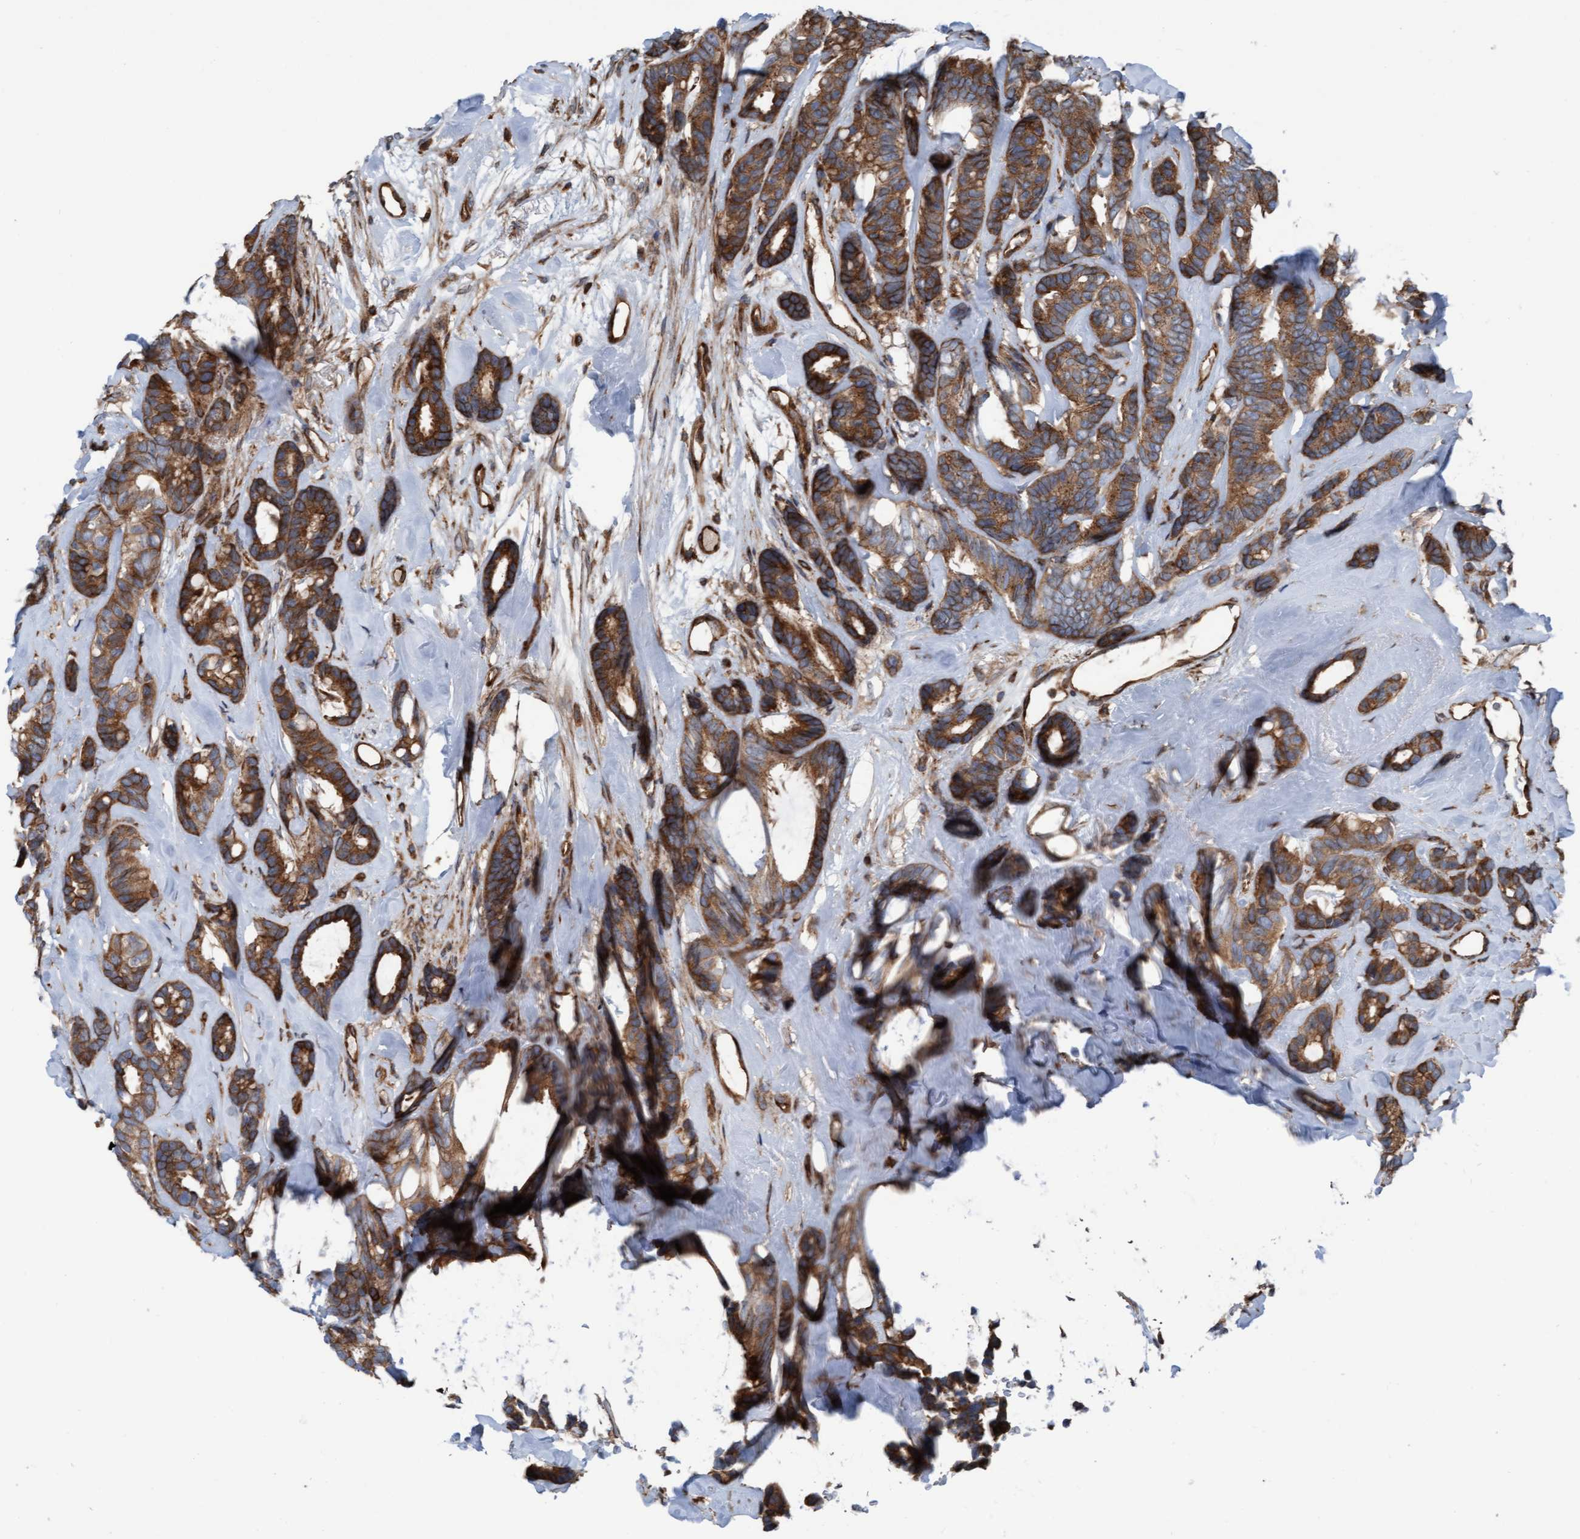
{"staining": {"intensity": "strong", "quantity": ">75%", "location": "cytoplasmic/membranous"}, "tissue": "breast cancer", "cell_type": "Tumor cells", "image_type": "cancer", "snomed": [{"axis": "morphology", "description": "Duct carcinoma"}, {"axis": "topography", "description": "Breast"}], "caption": "A brown stain labels strong cytoplasmic/membranous expression of a protein in human breast infiltrating ductal carcinoma tumor cells. The staining was performed using DAB (3,3'-diaminobenzidine) to visualize the protein expression in brown, while the nuclei were stained in blue with hematoxylin (Magnification: 20x).", "gene": "RAP1GAP2", "patient": {"sex": "female", "age": 87}}